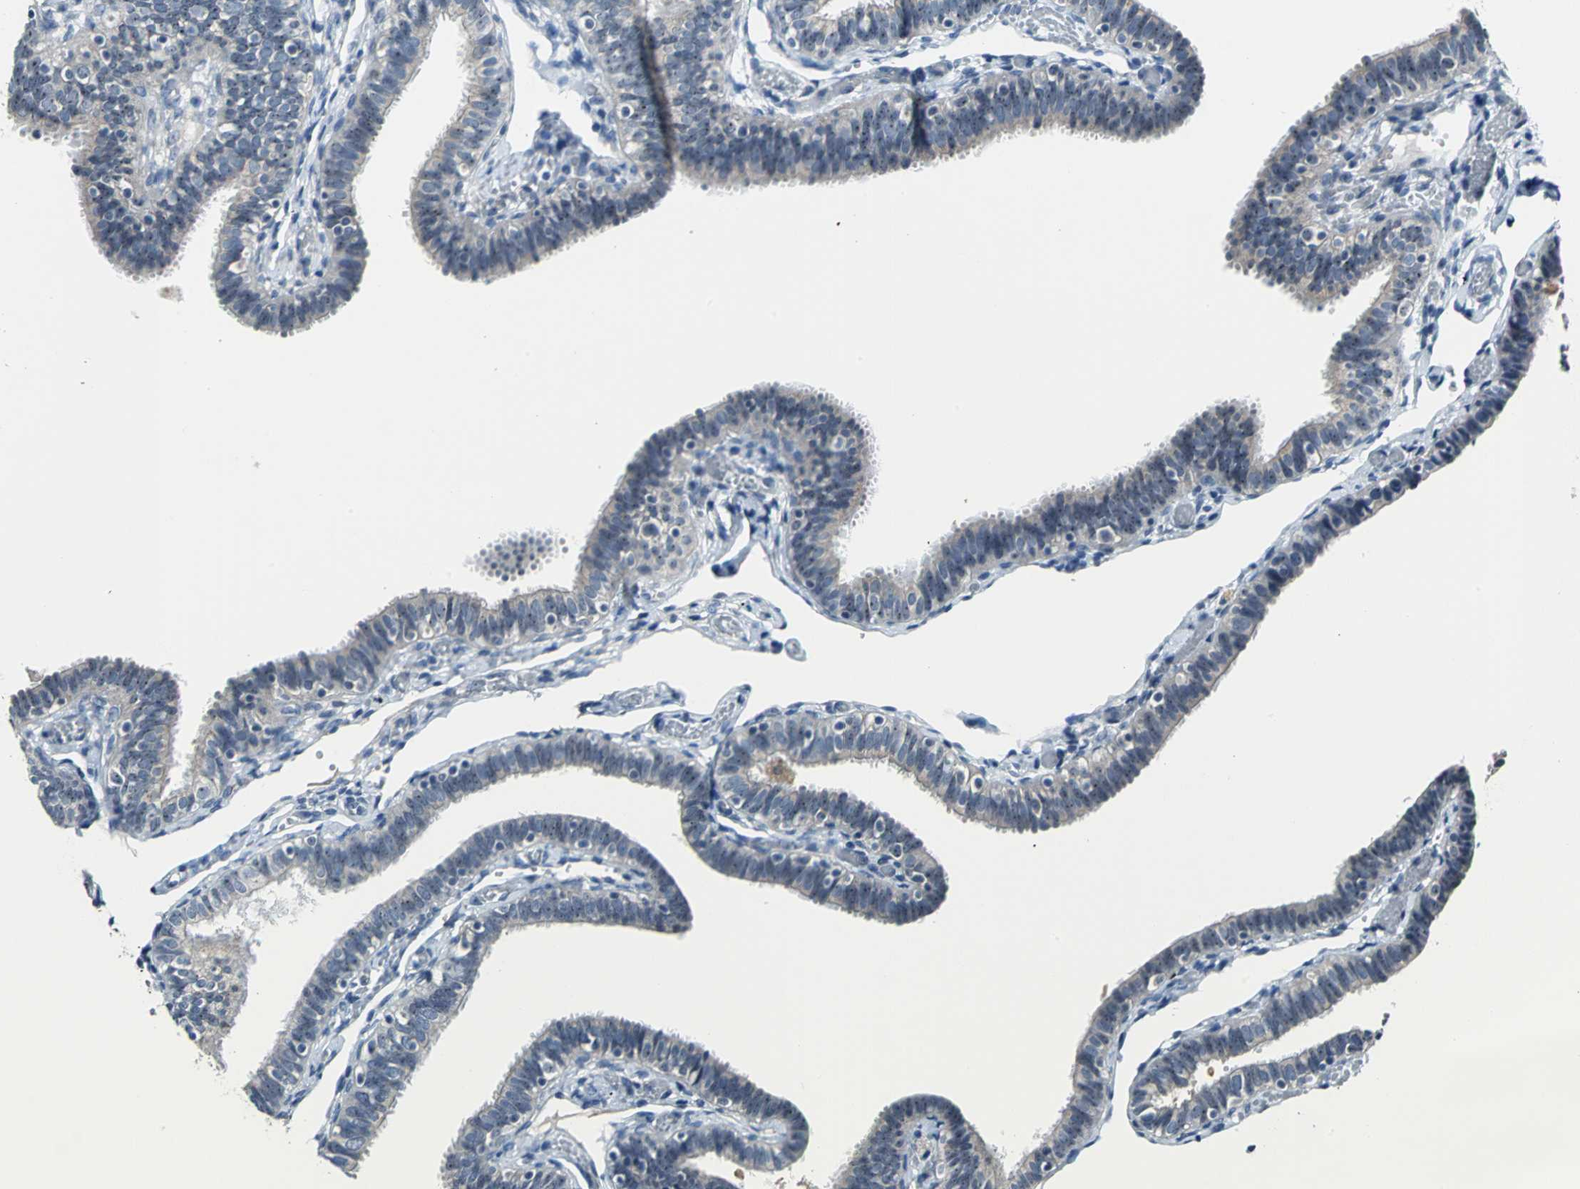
{"staining": {"intensity": "moderate", "quantity": ">75%", "location": "nuclear"}, "tissue": "fallopian tube", "cell_type": "Glandular cells", "image_type": "normal", "snomed": [{"axis": "morphology", "description": "Normal tissue, NOS"}, {"axis": "topography", "description": "Fallopian tube"}], "caption": "Moderate nuclear protein positivity is appreciated in approximately >75% of glandular cells in fallopian tube. (Stains: DAB in brown, nuclei in blue, Microscopy: brightfield microscopy at high magnification).", "gene": "MYBBP1A", "patient": {"sex": "female", "age": 46}}